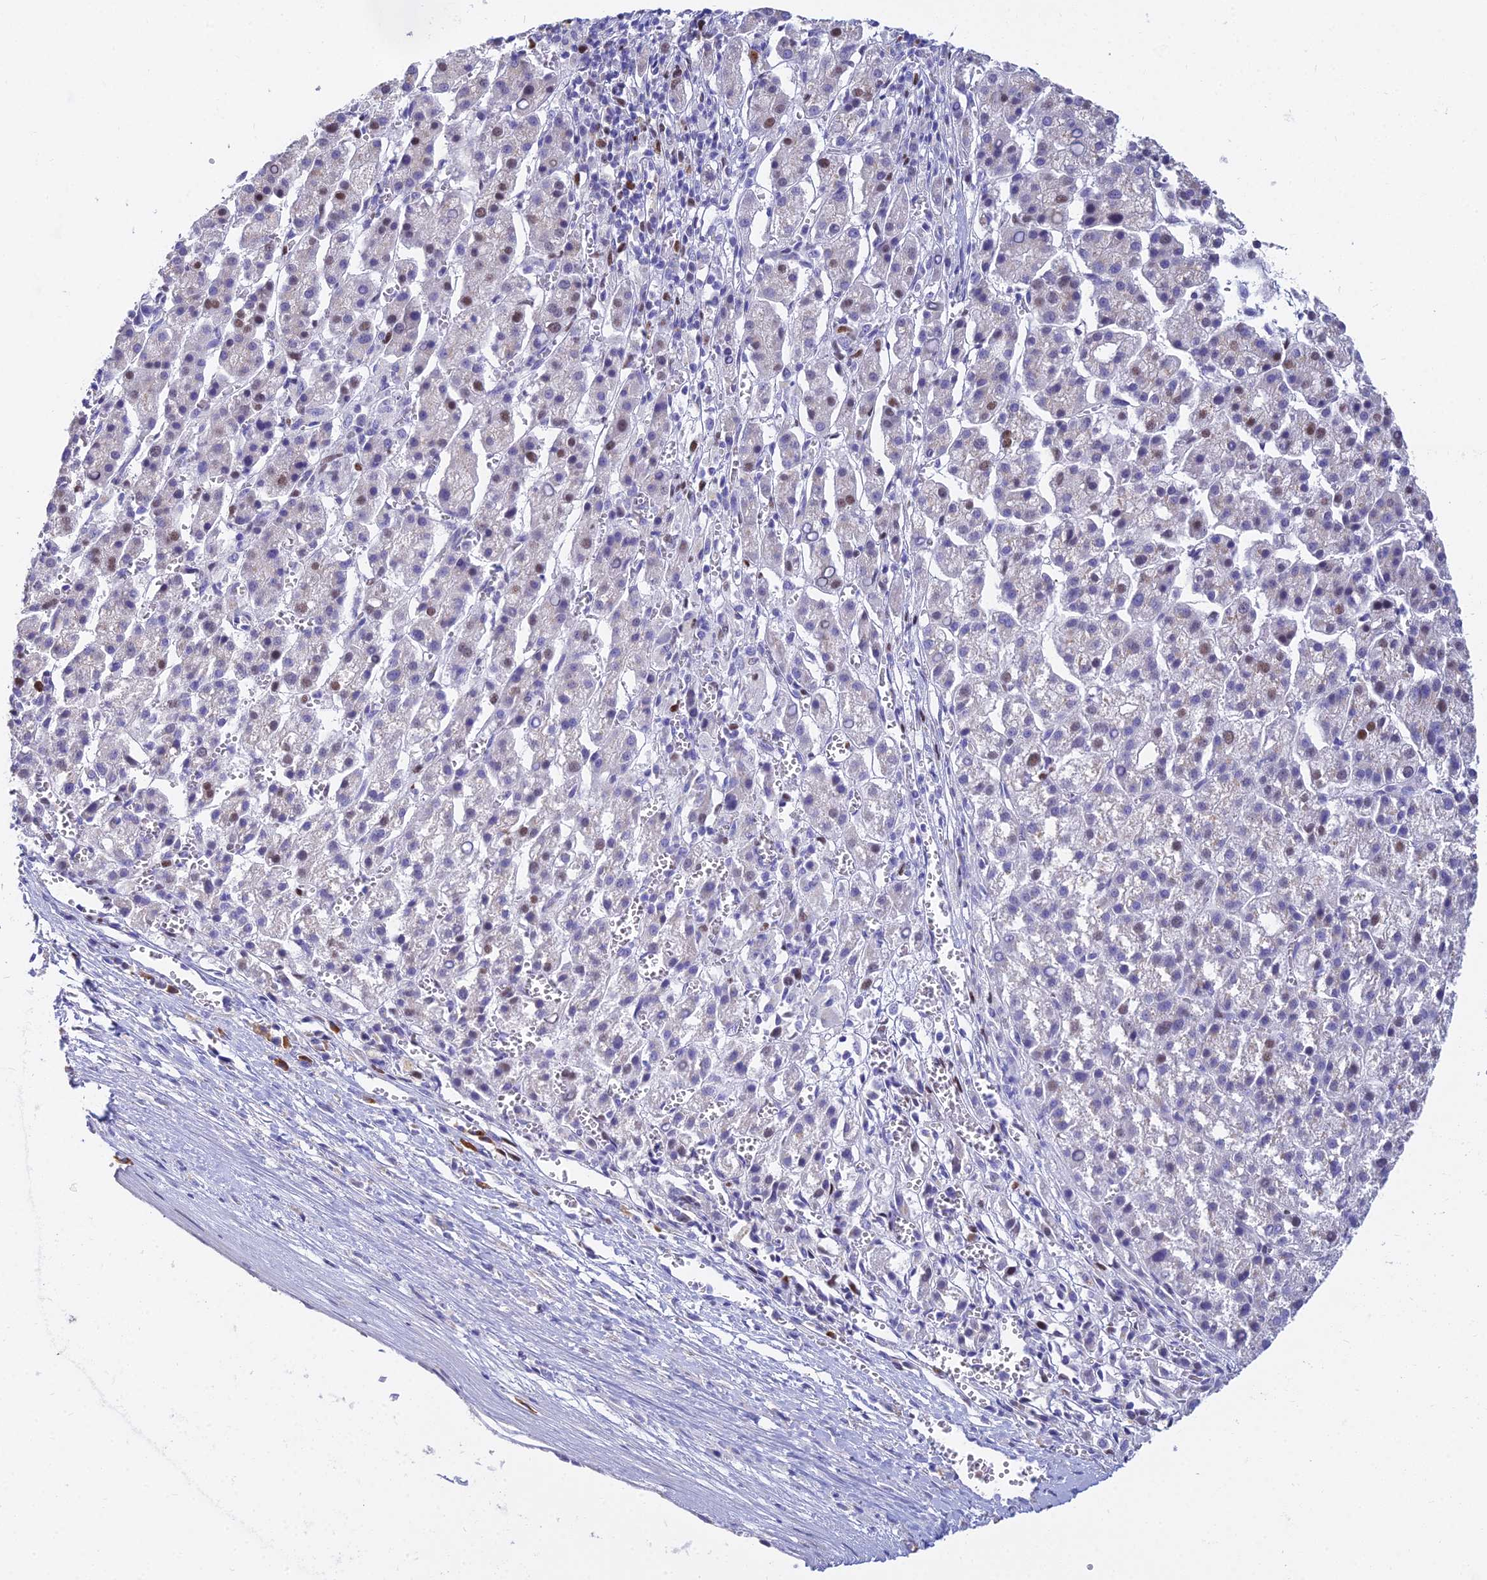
{"staining": {"intensity": "weak", "quantity": "<25%", "location": "nuclear"}, "tissue": "liver cancer", "cell_type": "Tumor cells", "image_type": "cancer", "snomed": [{"axis": "morphology", "description": "Carcinoma, Hepatocellular, NOS"}, {"axis": "topography", "description": "Liver"}], "caption": "This is a photomicrograph of IHC staining of liver hepatocellular carcinoma, which shows no staining in tumor cells.", "gene": "MCM2", "patient": {"sex": "female", "age": 58}}